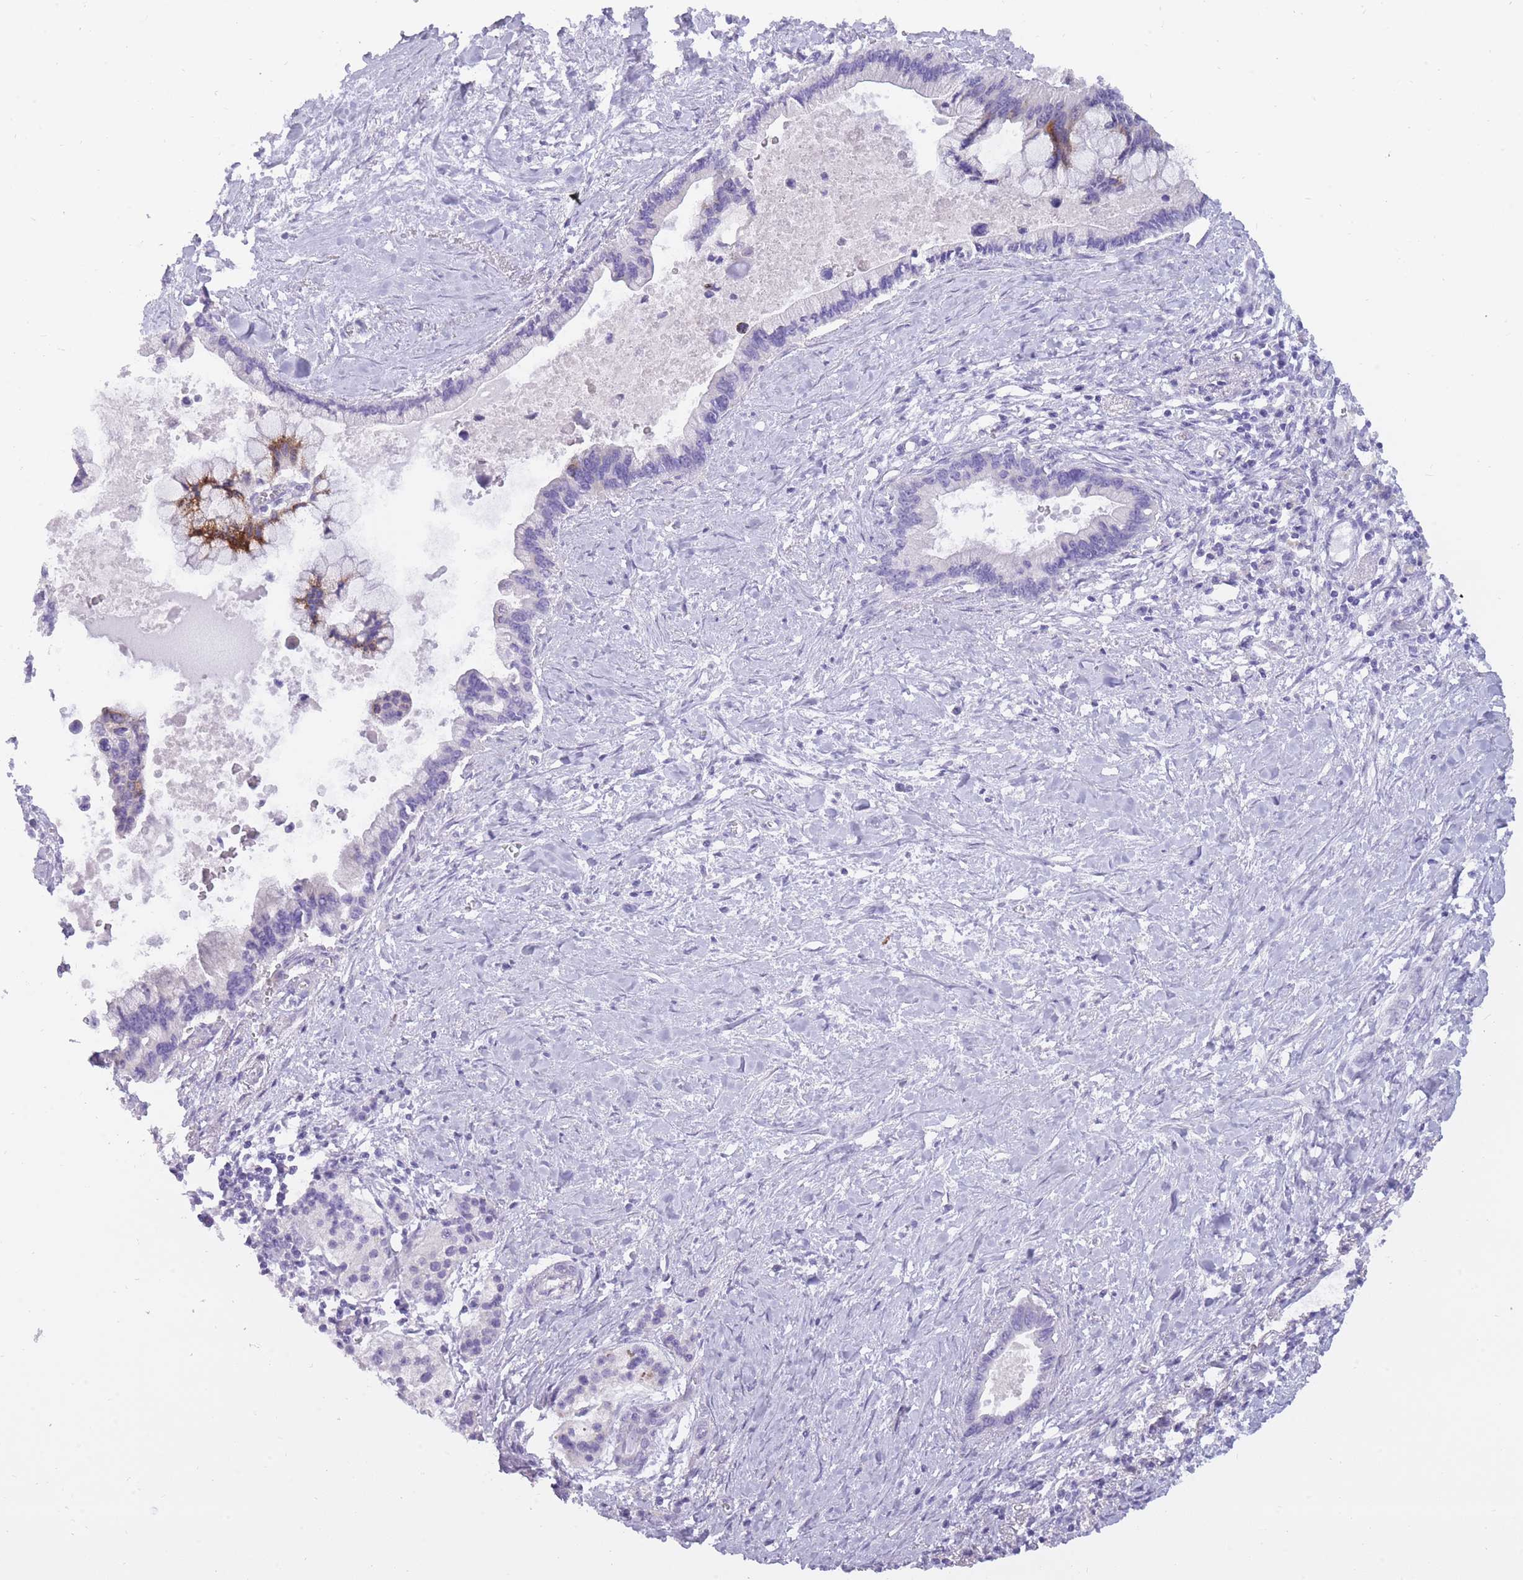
{"staining": {"intensity": "negative", "quantity": "none", "location": "none"}, "tissue": "pancreatic cancer", "cell_type": "Tumor cells", "image_type": "cancer", "snomed": [{"axis": "morphology", "description": "Adenocarcinoma, NOS"}, {"axis": "topography", "description": "Pancreas"}], "caption": "DAB immunohistochemical staining of pancreatic cancer (adenocarcinoma) displays no significant positivity in tumor cells. (Brightfield microscopy of DAB (3,3'-diaminobenzidine) immunohistochemistry at high magnification).", "gene": "BDKRB2", "patient": {"sex": "female", "age": 83}}